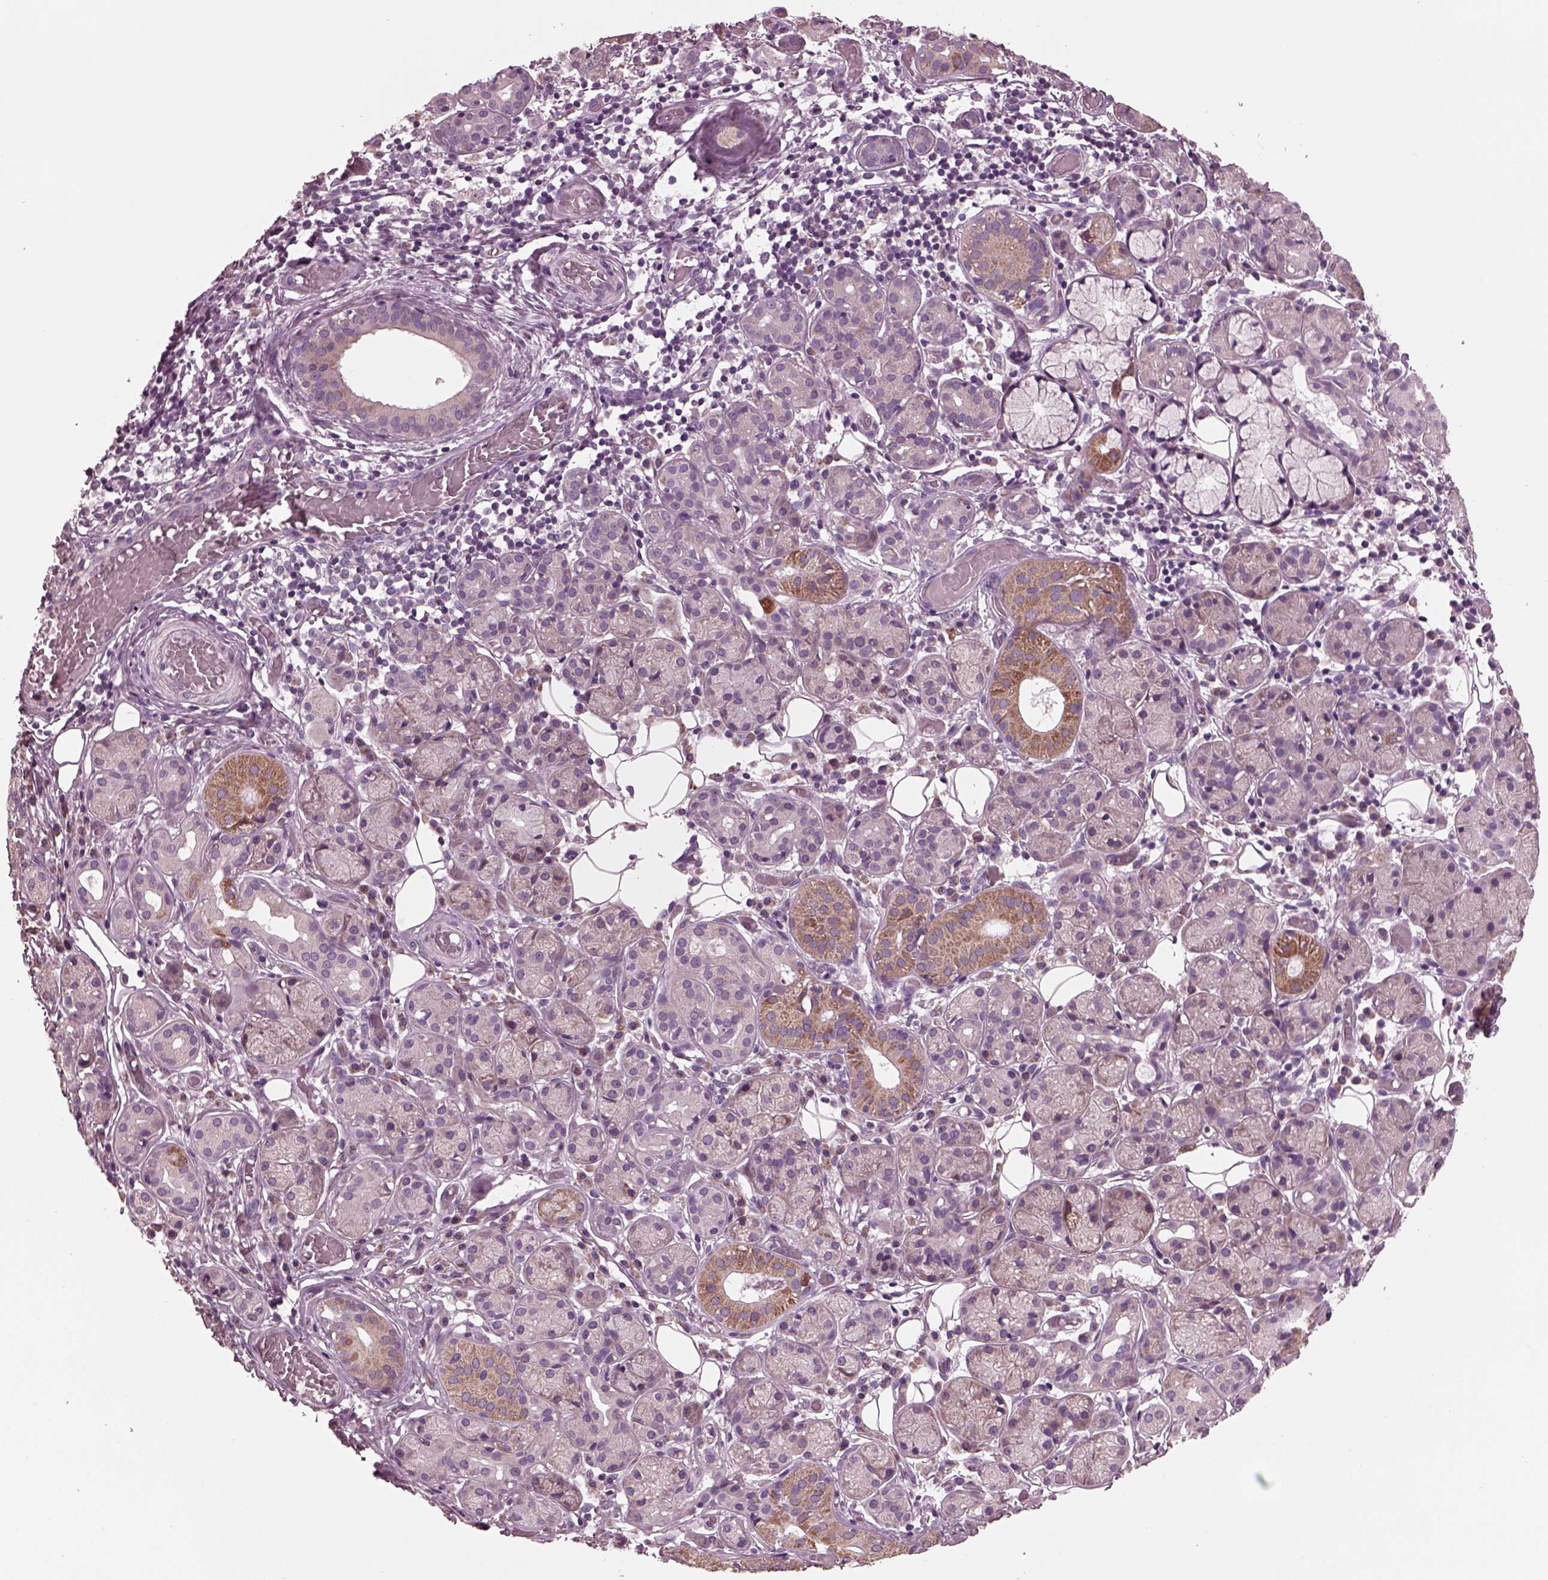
{"staining": {"intensity": "moderate", "quantity": "<25%", "location": "cytoplasmic/membranous"}, "tissue": "salivary gland", "cell_type": "Glandular cells", "image_type": "normal", "snomed": [{"axis": "morphology", "description": "Normal tissue, NOS"}, {"axis": "topography", "description": "Salivary gland"}, {"axis": "topography", "description": "Peripheral nerve tissue"}], "caption": "About <25% of glandular cells in normal human salivary gland show moderate cytoplasmic/membranous protein staining as visualized by brown immunohistochemical staining.", "gene": "AP4M1", "patient": {"sex": "male", "age": 71}}